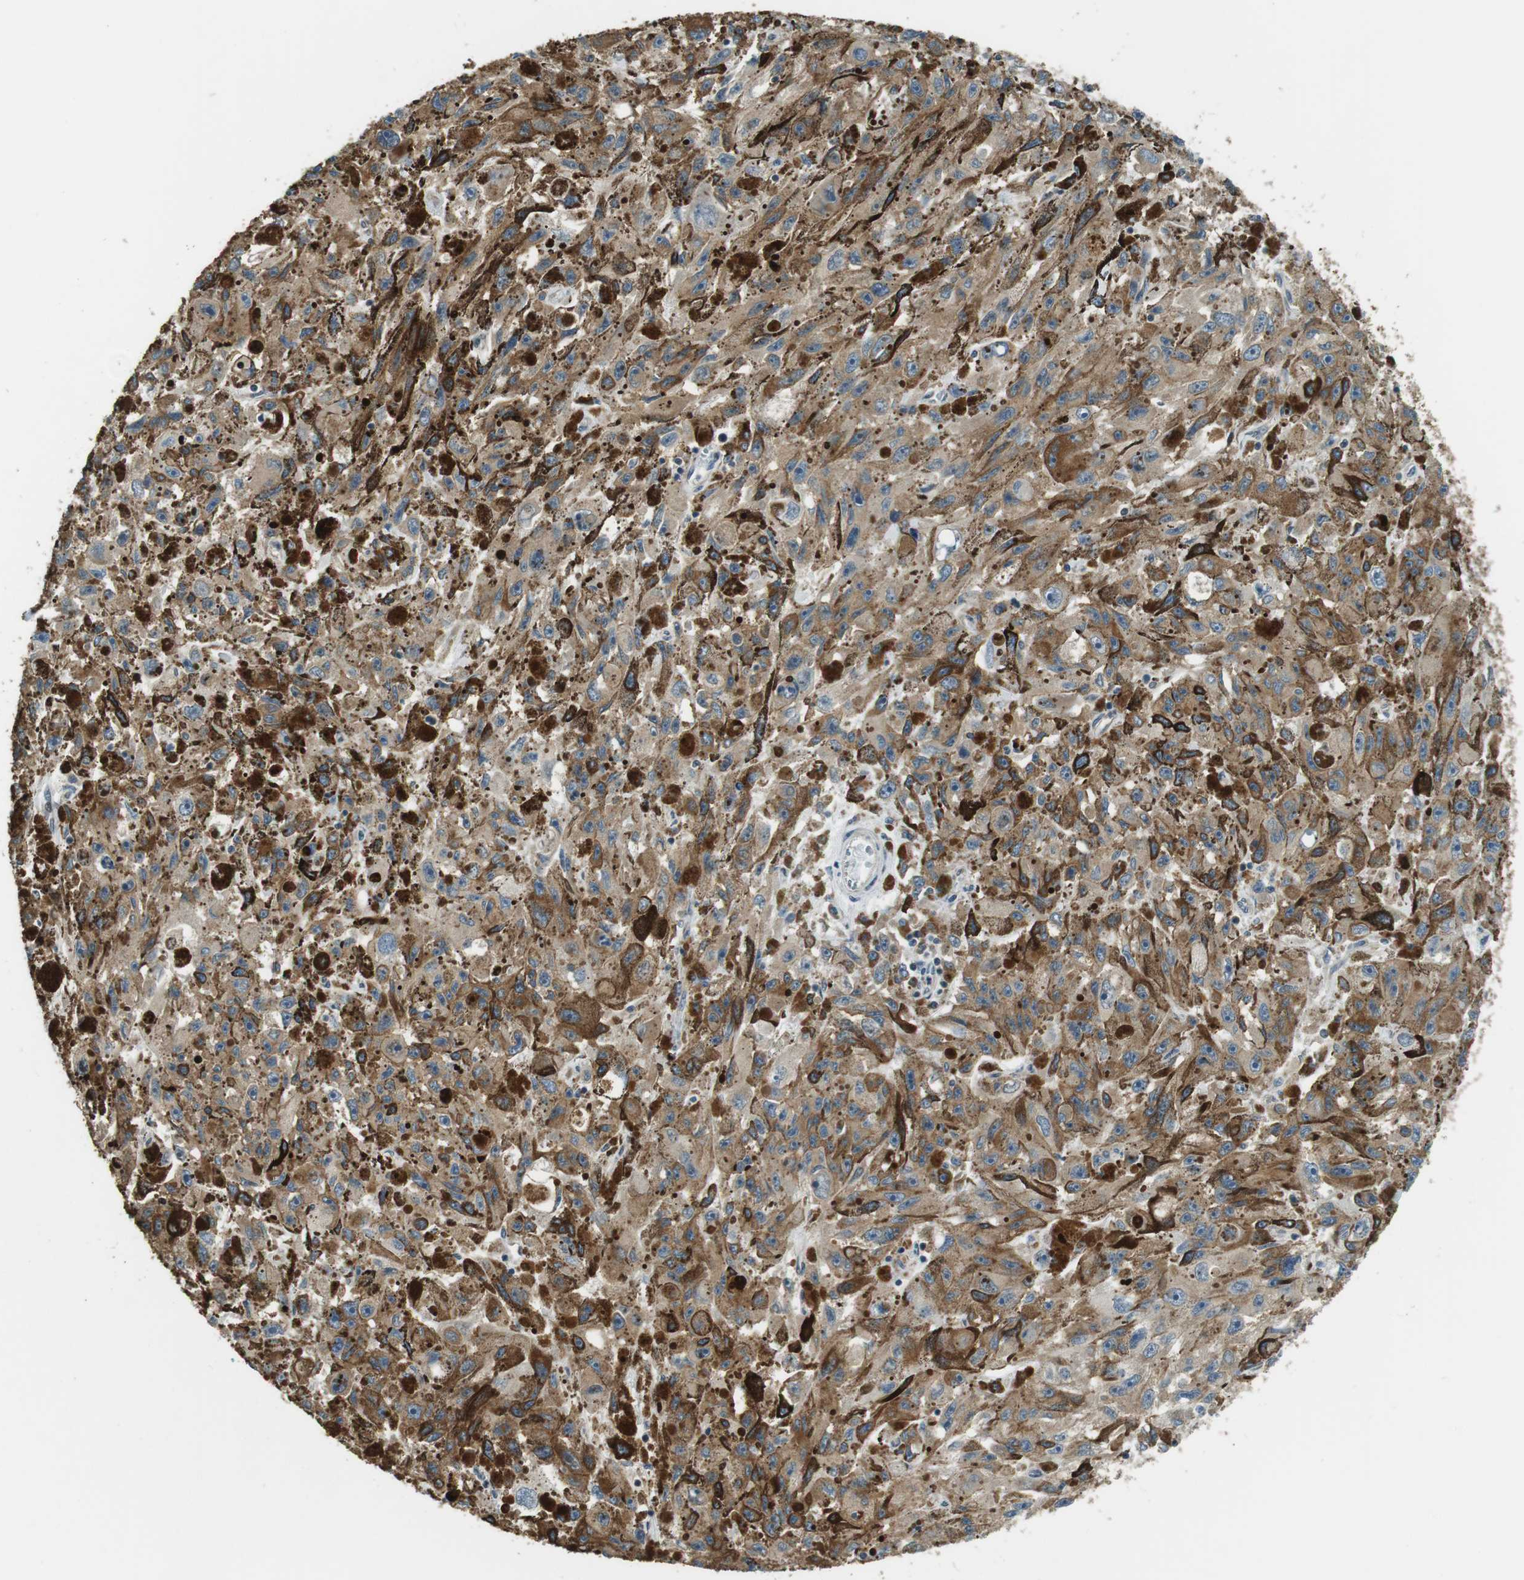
{"staining": {"intensity": "moderate", "quantity": ">75%", "location": "cytoplasmic/membranous"}, "tissue": "melanoma", "cell_type": "Tumor cells", "image_type": "cancer", "snomed": [{"axis": "morphology", "description": "Malignant melanoma, NOS"}, {"axis": "topography", "description": "Skin"}], "caption": "The immunohistochemical stain labels moderate cytoplasmic/membranous expression in tumor cells of malignant melanoma tissue.", "gene": "TMEM74", "patient": {"sex": "female", "age": 104}}